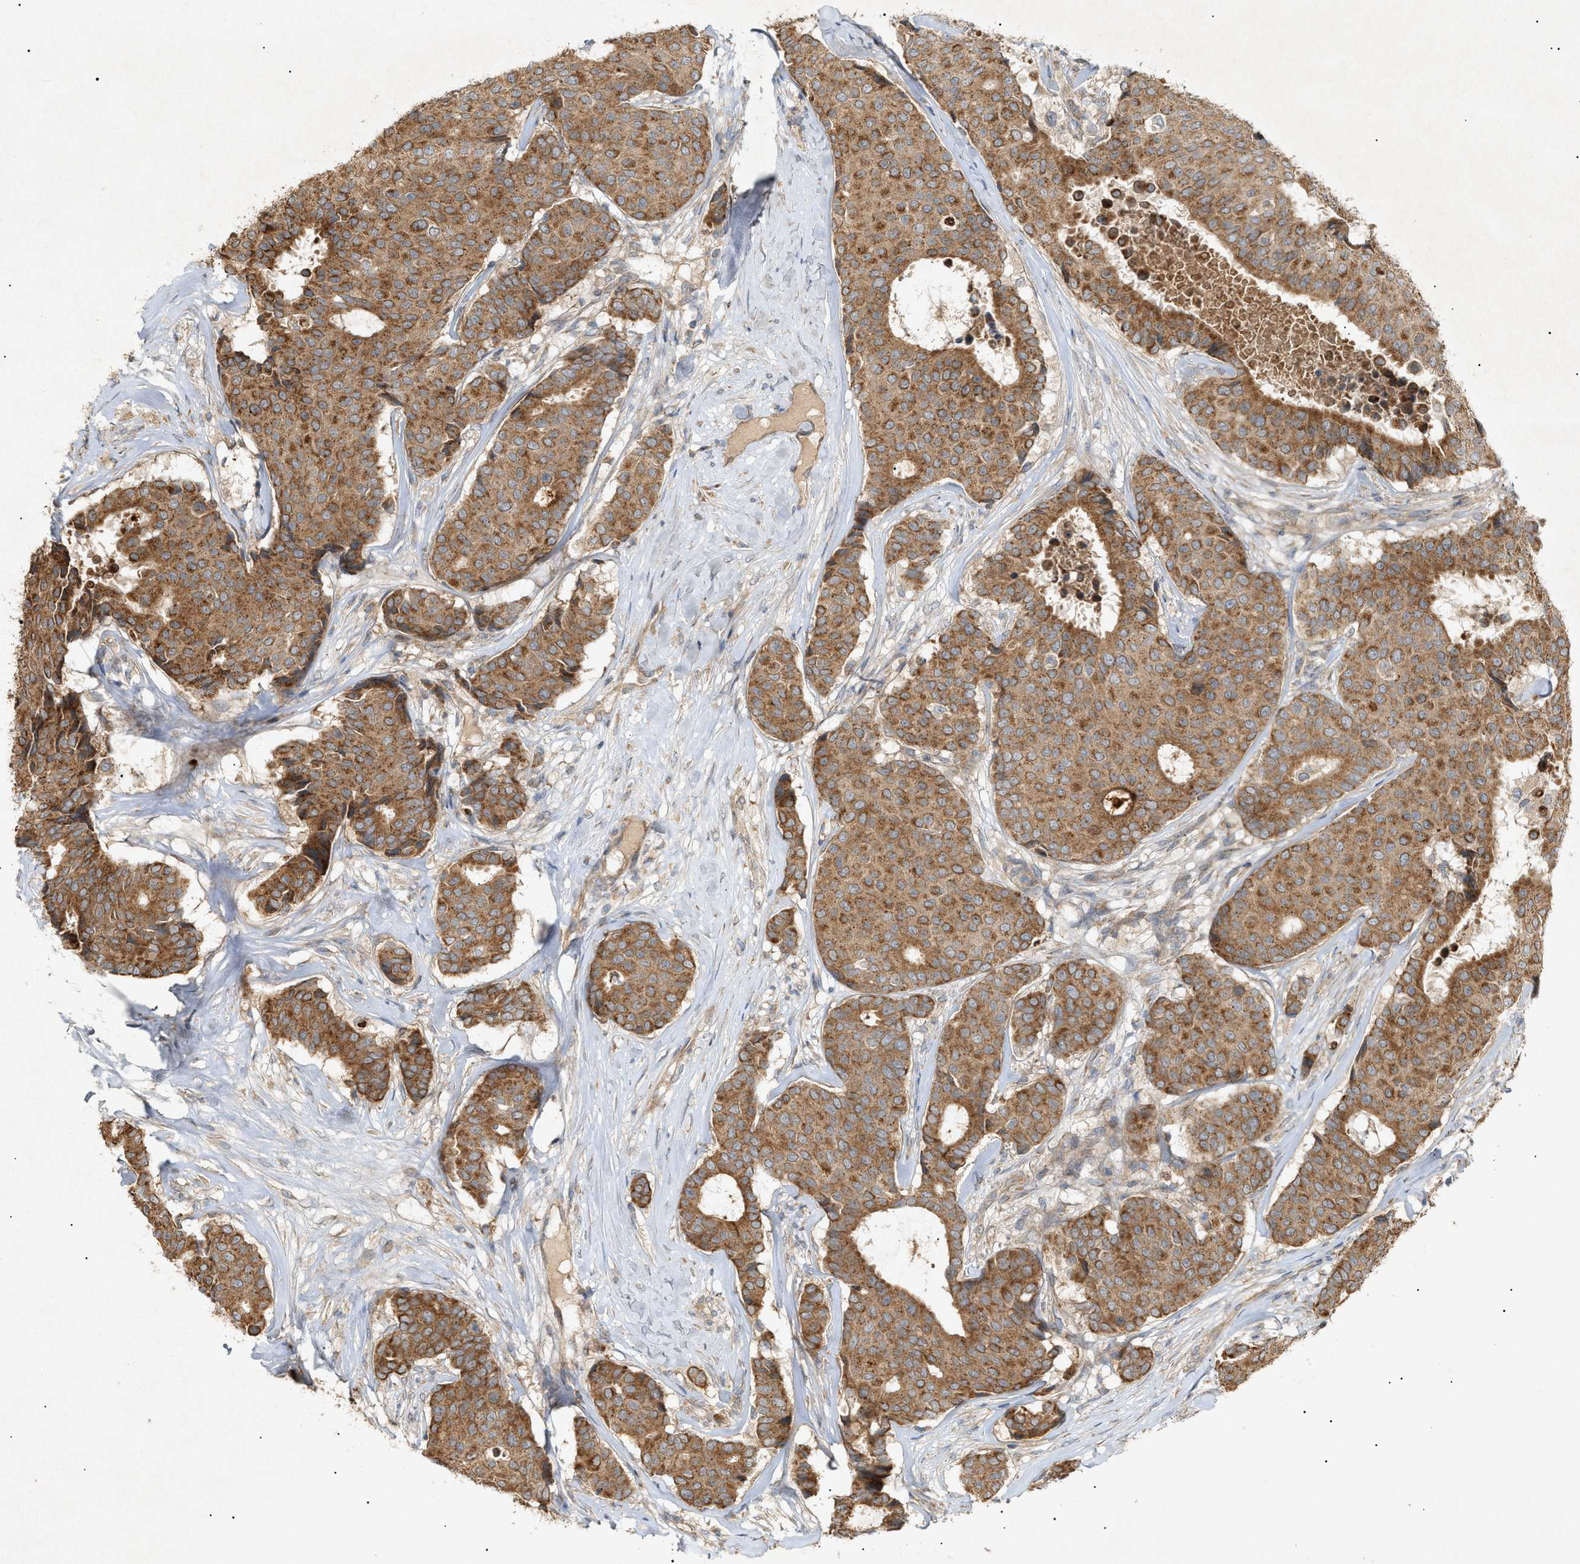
{"staining": {"intensity": "moderate", "quantity": ">75%", "location": "cytoplasmic/membranous"}, "tissue": "breast cancer", "cell_type": "Tumor cells", "image_type": "cancer", "snomed": [{"axis": "morphology", "description": "Duct carcinoma"}, {"axis": "topography", "description": "Breast"}], "caption": "Moderate cytoplasmic/membranous expression is seen in approximately >75% of tumor cells in breast infiltrating ductal carcinoma.", "gene": "MTCH1", "patient": {"sex": "female", "age": 75}}